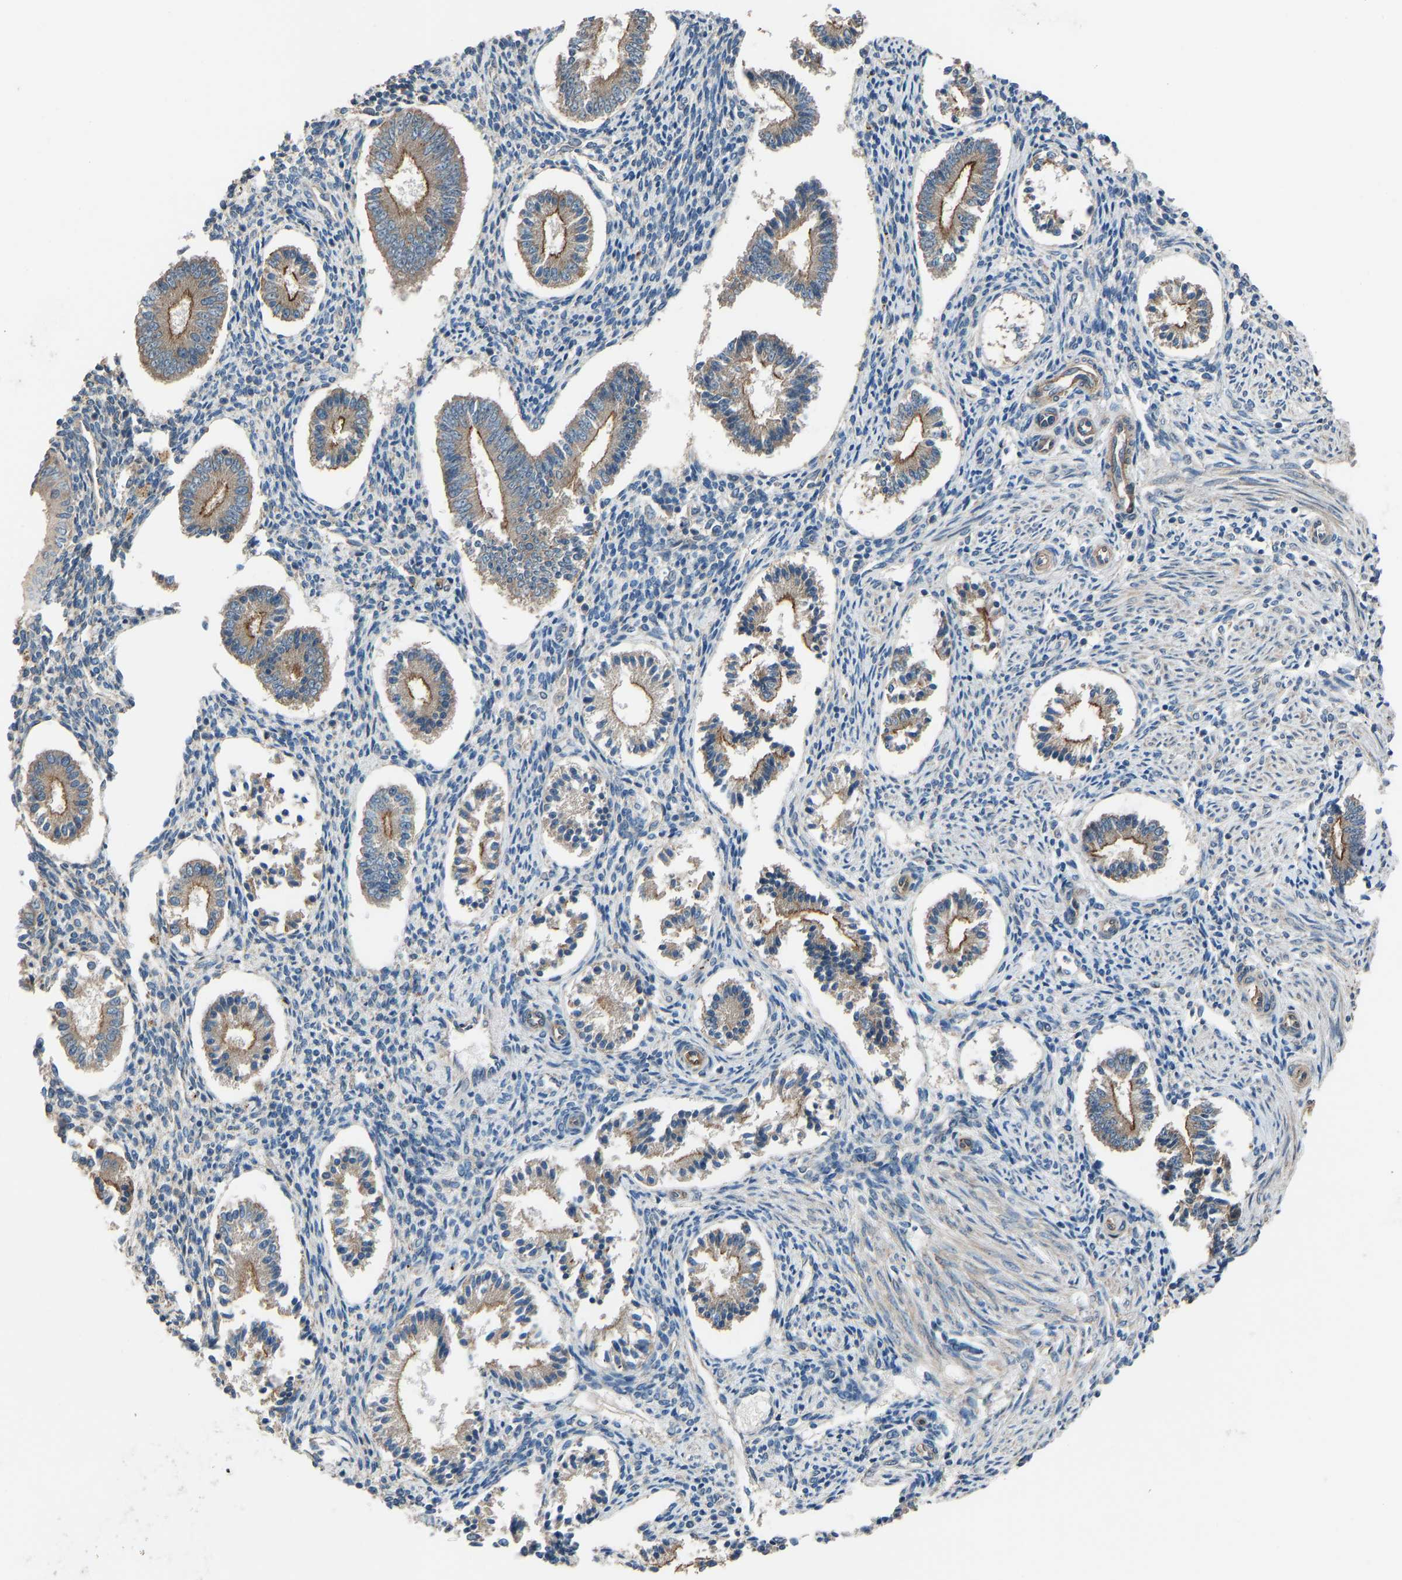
{"staining": {"intensity": "weak", "quantity": "25%-75%", "location": "cytoplasmic/membranous"}, "tissue": "endometrium", "cell_type": "Cells in endometrial stroma", "image_type": "normal", "snomed": [{"axis": "morphology", "description": "Normal tissue, NOS"}, {"axis": "topography", "description": "Endometrium"}], "caption": "A brown stain highlights weak cytoplasmic/membranous expression of a protein in cells in endometrial stroma of benign human endometrium. The staining was performed using DAB to visualize the protein expression in brown, while the nuclei were stained in blue with hematoxylin (Magnification: 20x).", "gene": "SLC43A1", "patient": {"sex": "female", "age": 42}}